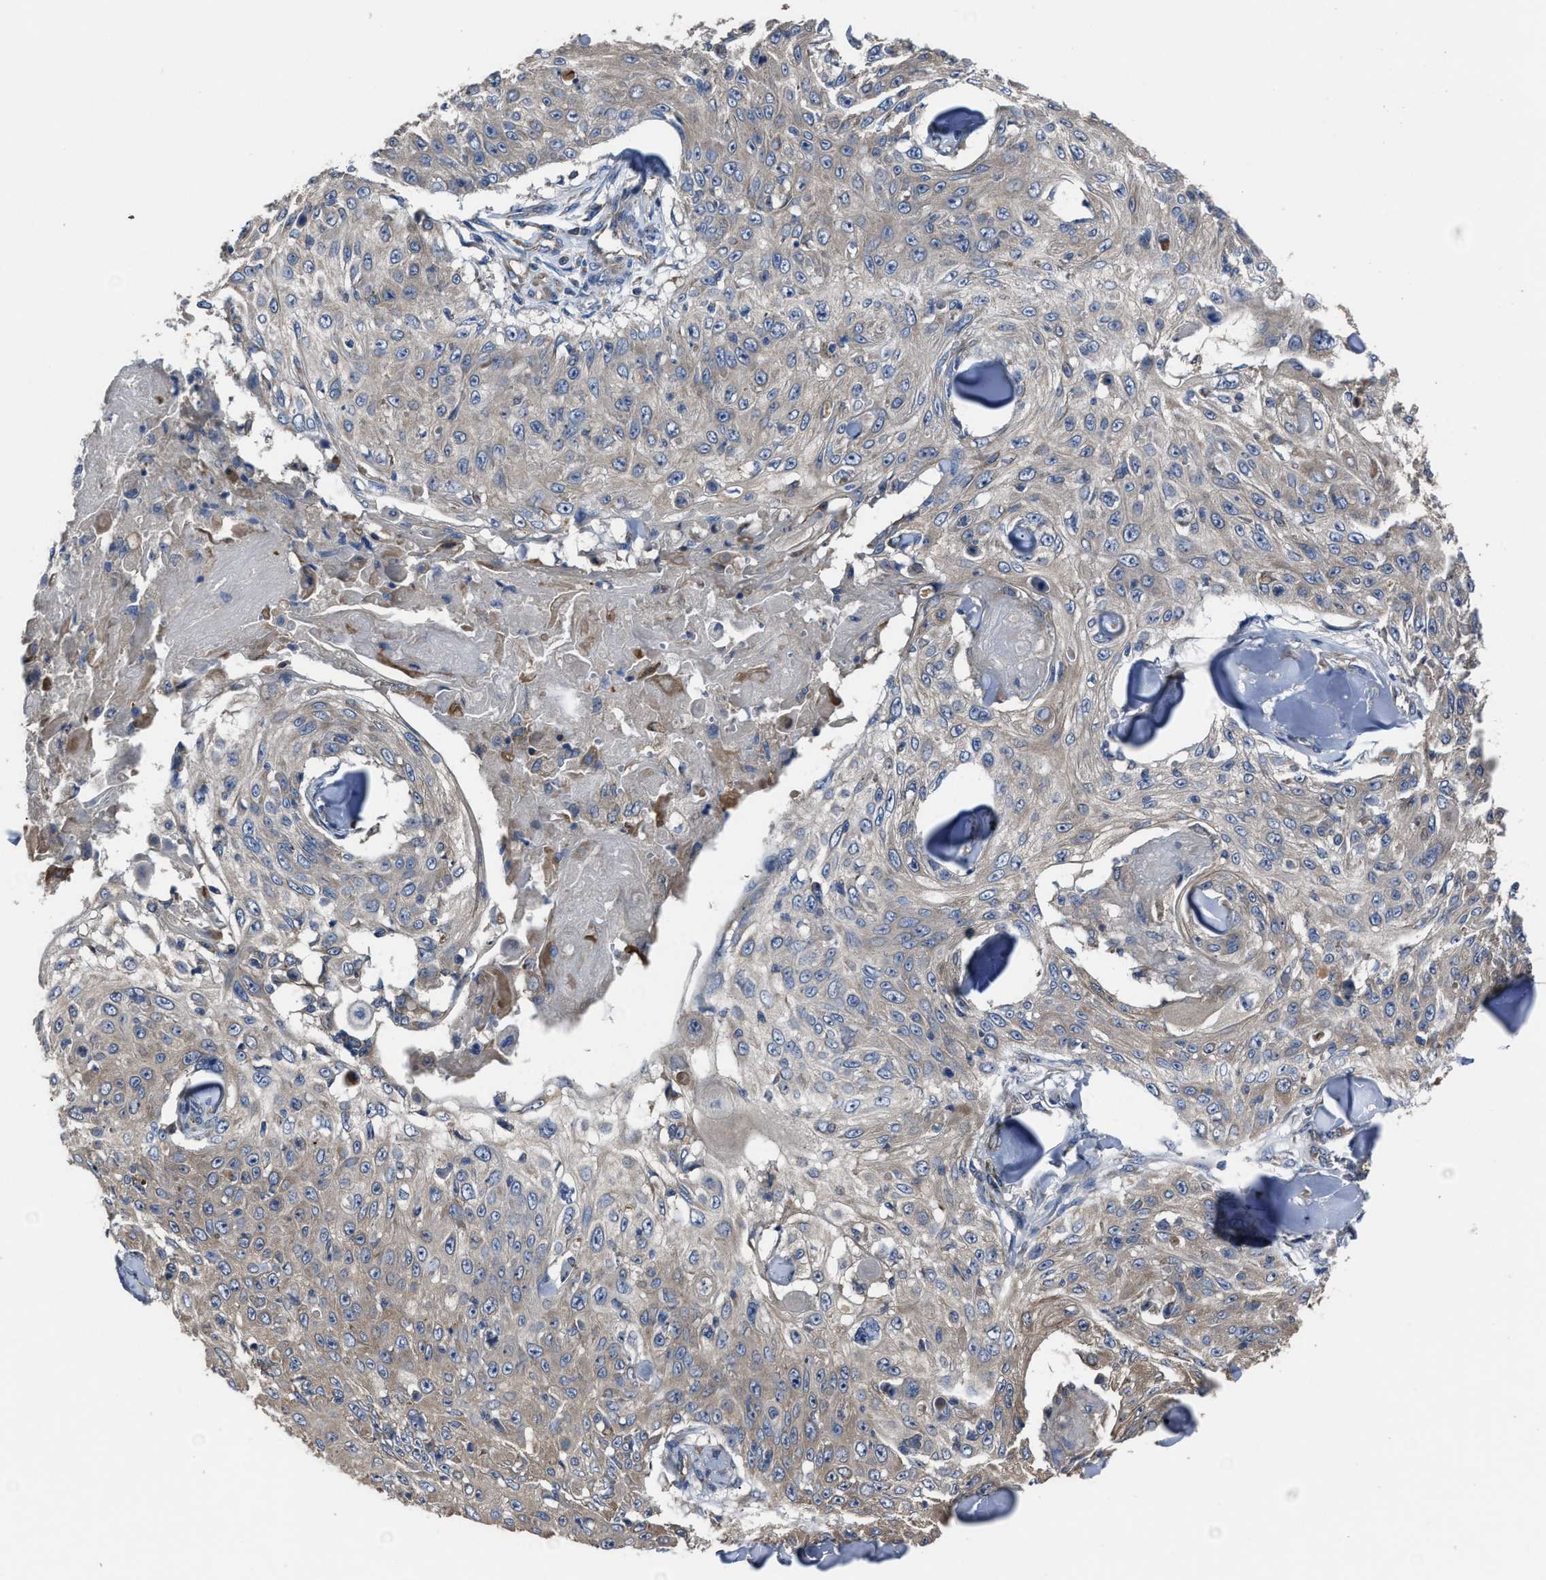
{"staining": {"intensity": "weak", "quantity": ">75%", "location": "cytoplasmic/membranous"}, "tissue": "skin cancer", "cell_type": "Tumor cells", "image_type": "cancer", "snomed": [{"axis": "morphology", "description": "Squamous cell carcinoma, NOS"}, {"axis": "topography", "description": "Skin"}], "caption": "A histopathology image of human skin squamous cell carcinoma stained for a protein exhibits weak cytoplasmic/membranous brown staining in tumor cells. (Stains: DAB (3,3'-diaminobenzidine) in brown, nuclei in blue, Microscopy: brightfield microscopy at high magnification).", "gene": "UPF1", "patient": {"sex": "male", "age": 86}}